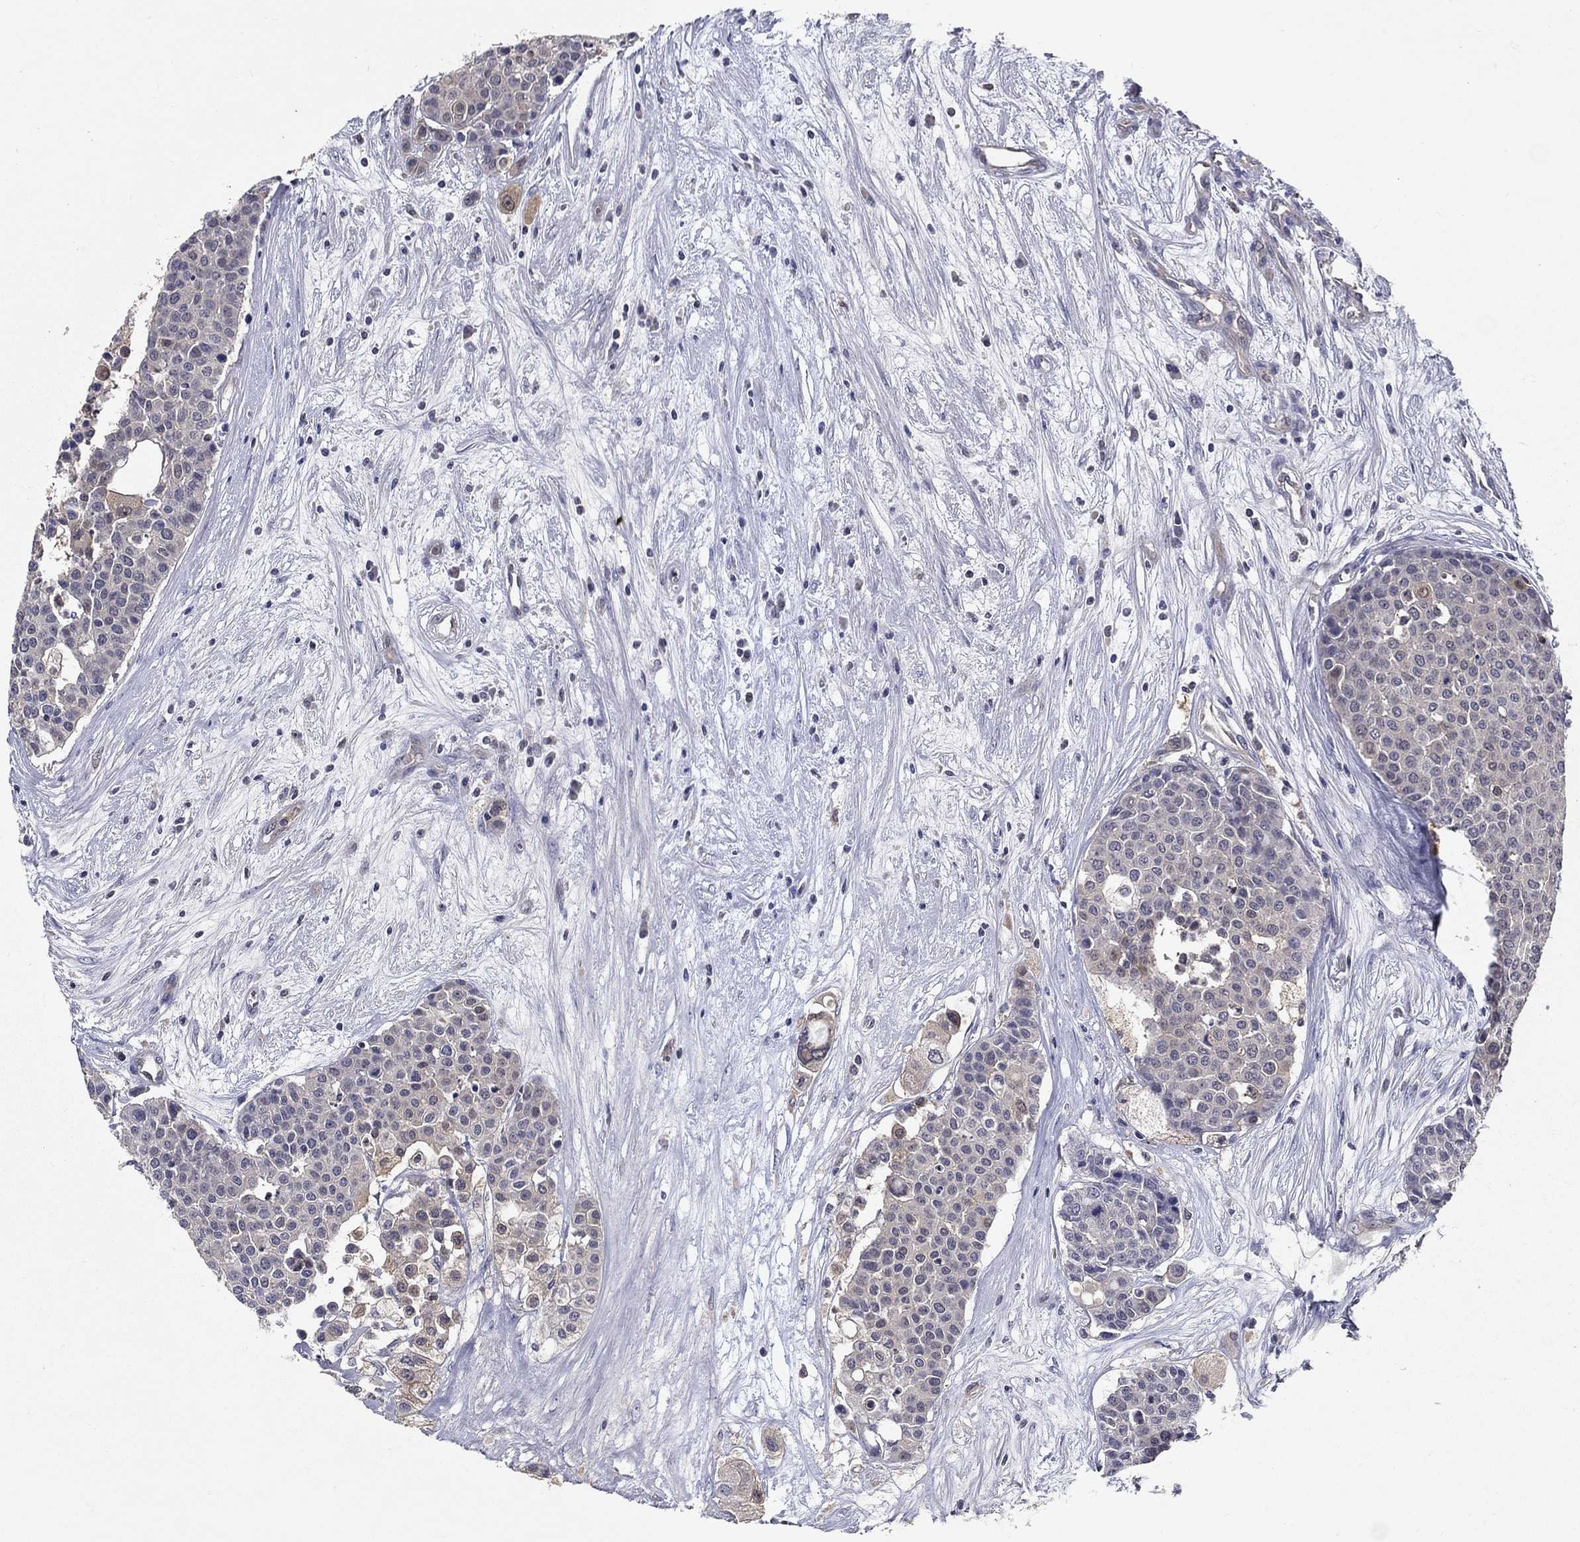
{"staining": {"intensity": "weak", "quantity": "<25%", "location": "cytoplasmic/membranous"}, "tissue": "carcinoid", "cell_type": "Tumor cells", "image_type": "cancer", "snomed": [{"axis": "morphology", "description": "Carcinoid, malignant, NOS"}, {"axis": "topography", "description": "Colon"}], "caption": "This is an immunohistochemistry photomicrograph of human carcinoid. There is no positivity in tumor cells.", "gene": "GLTP", "patient": {"sex": "male", "age": 81}}